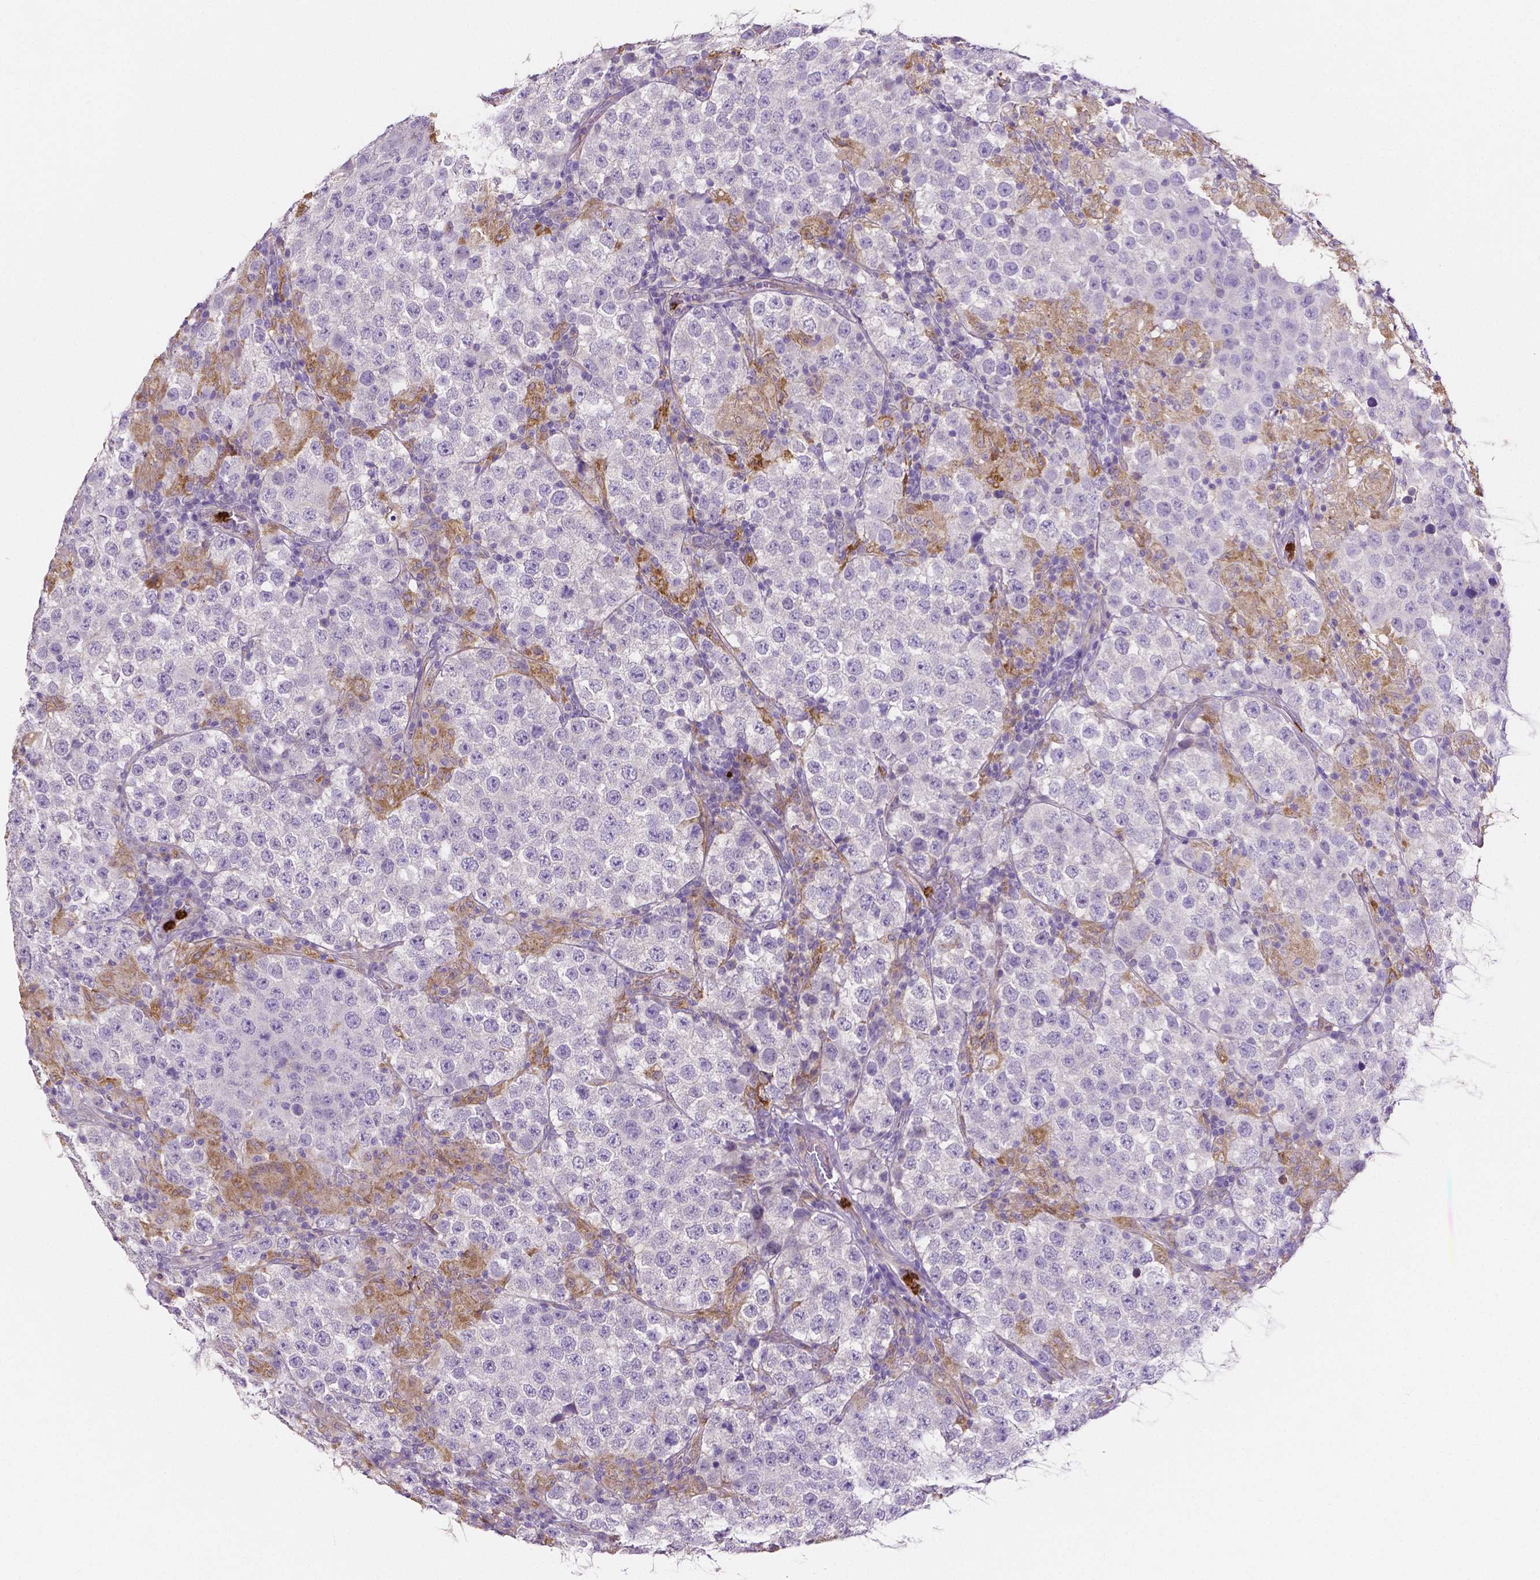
{"staining": {"intensity": "negative", "quantity": "none", "location": "none"}, "tissue": "testis cancer", "cell_type": "Tumor cells", "image_type": "cancer", "snomed": [{"axis": "morphology", "description": "Seminoma, NOS"}, {"axis": "morphology", "description": "Carcinoma, Embryonal, NOS"}, {"axis": "topography", "description": "Testis"}], "caption": "A photomicrograph of human testis cancer (embryonal carcinoma) is negative for staining in tumor cells.", "gene": "MMP9", "patient": {"sex": "male", "age": 41}}